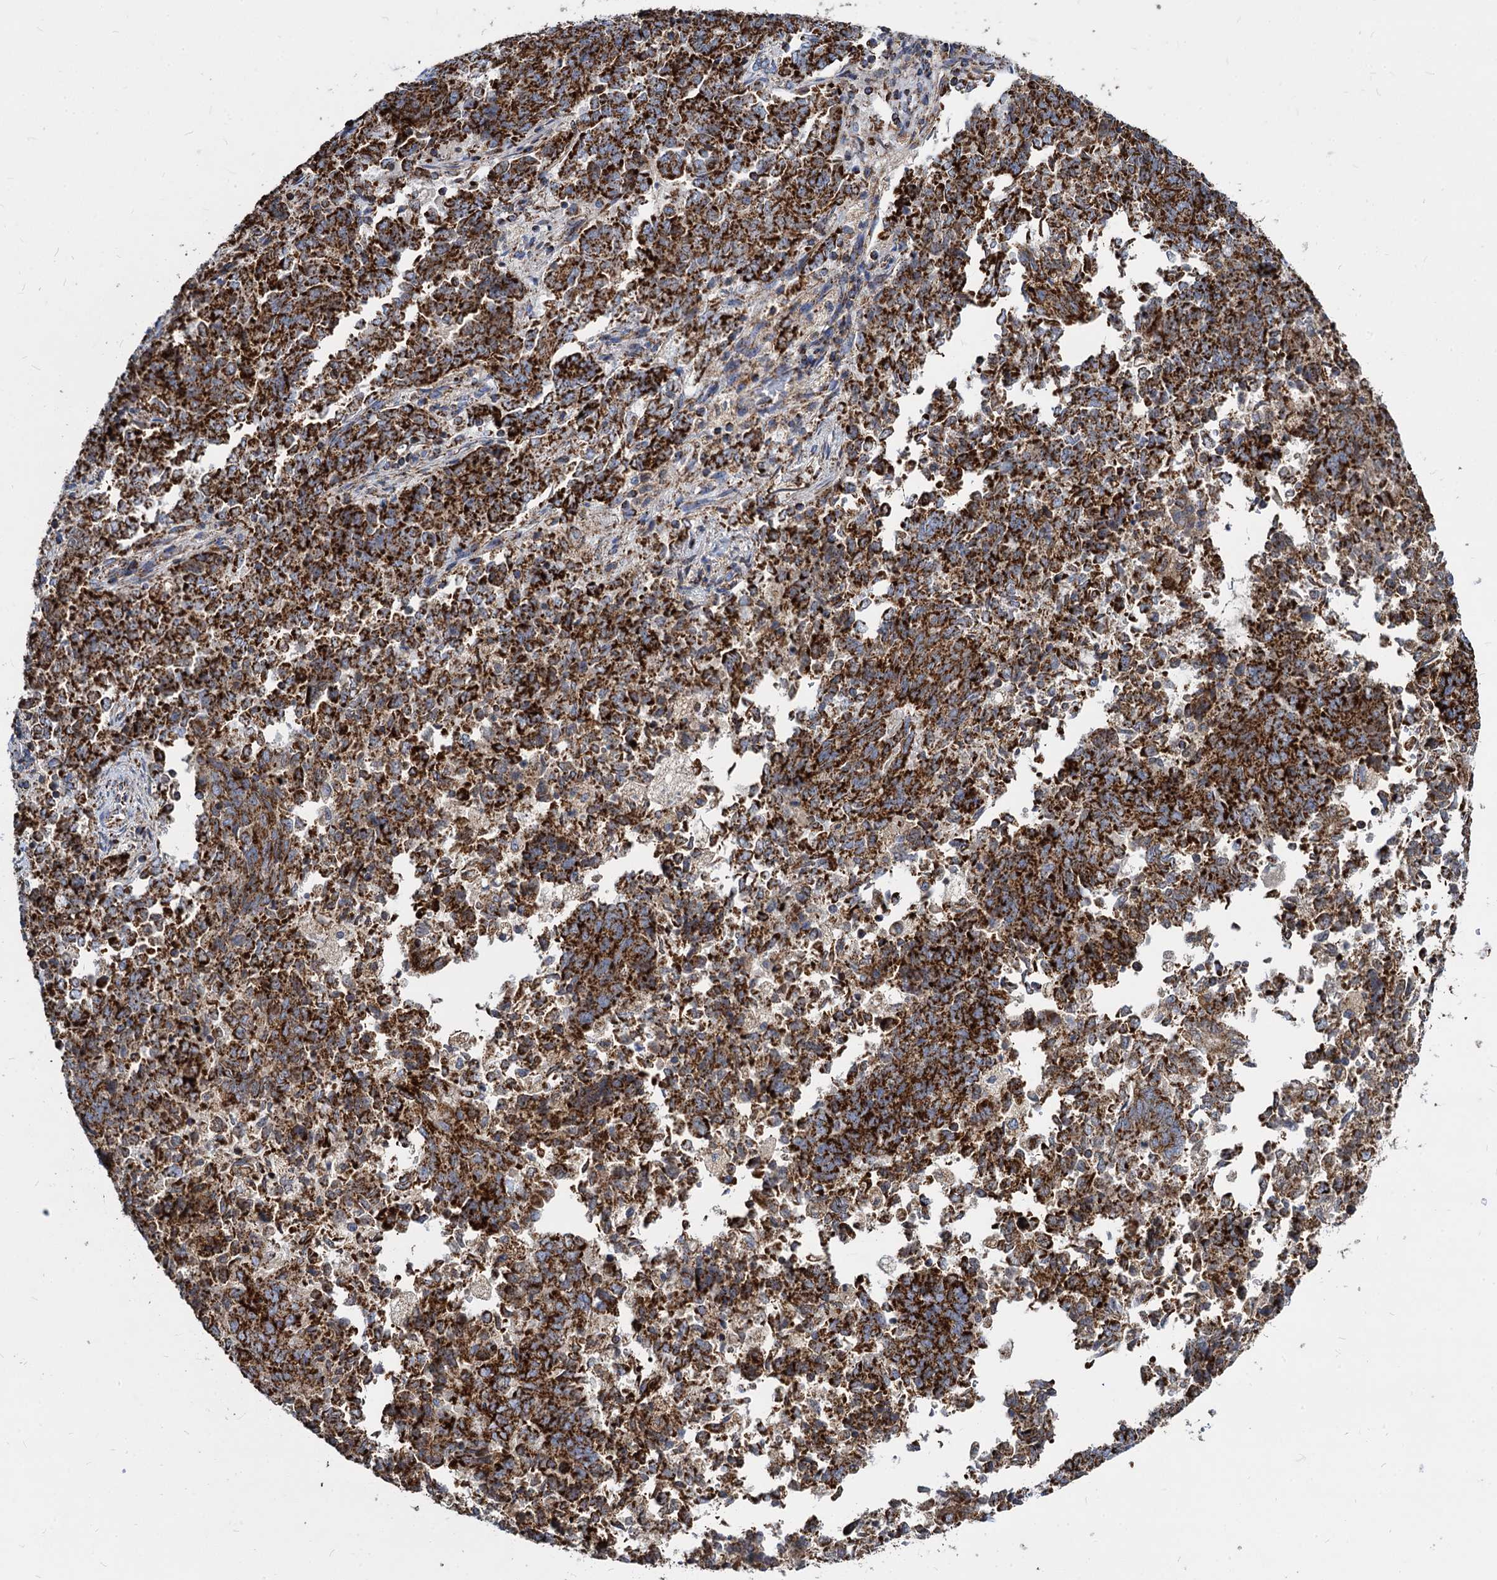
{"staining": {"intensity": "strong", "quantity": ">75%", "location": "cytoplasmic/membranous"}, "tissue": "endometrial cancer", "cell_type": "Tumor cells", "image_type": "cancer", "snomed": [{"axis": "morphology", "description": "Adenocarcinoma, NOS"}, {"axis": "topography", "description": "Endometrium"}], "caption": "Endometrial cancer (adenocarcinoma) stained for a protein (brown) displays strong cytoplasmic/membranous positive positivity in about >75% of tumor cells.", "gene": "TIMM10", "patient": {"sex": "female", "age": 80}}